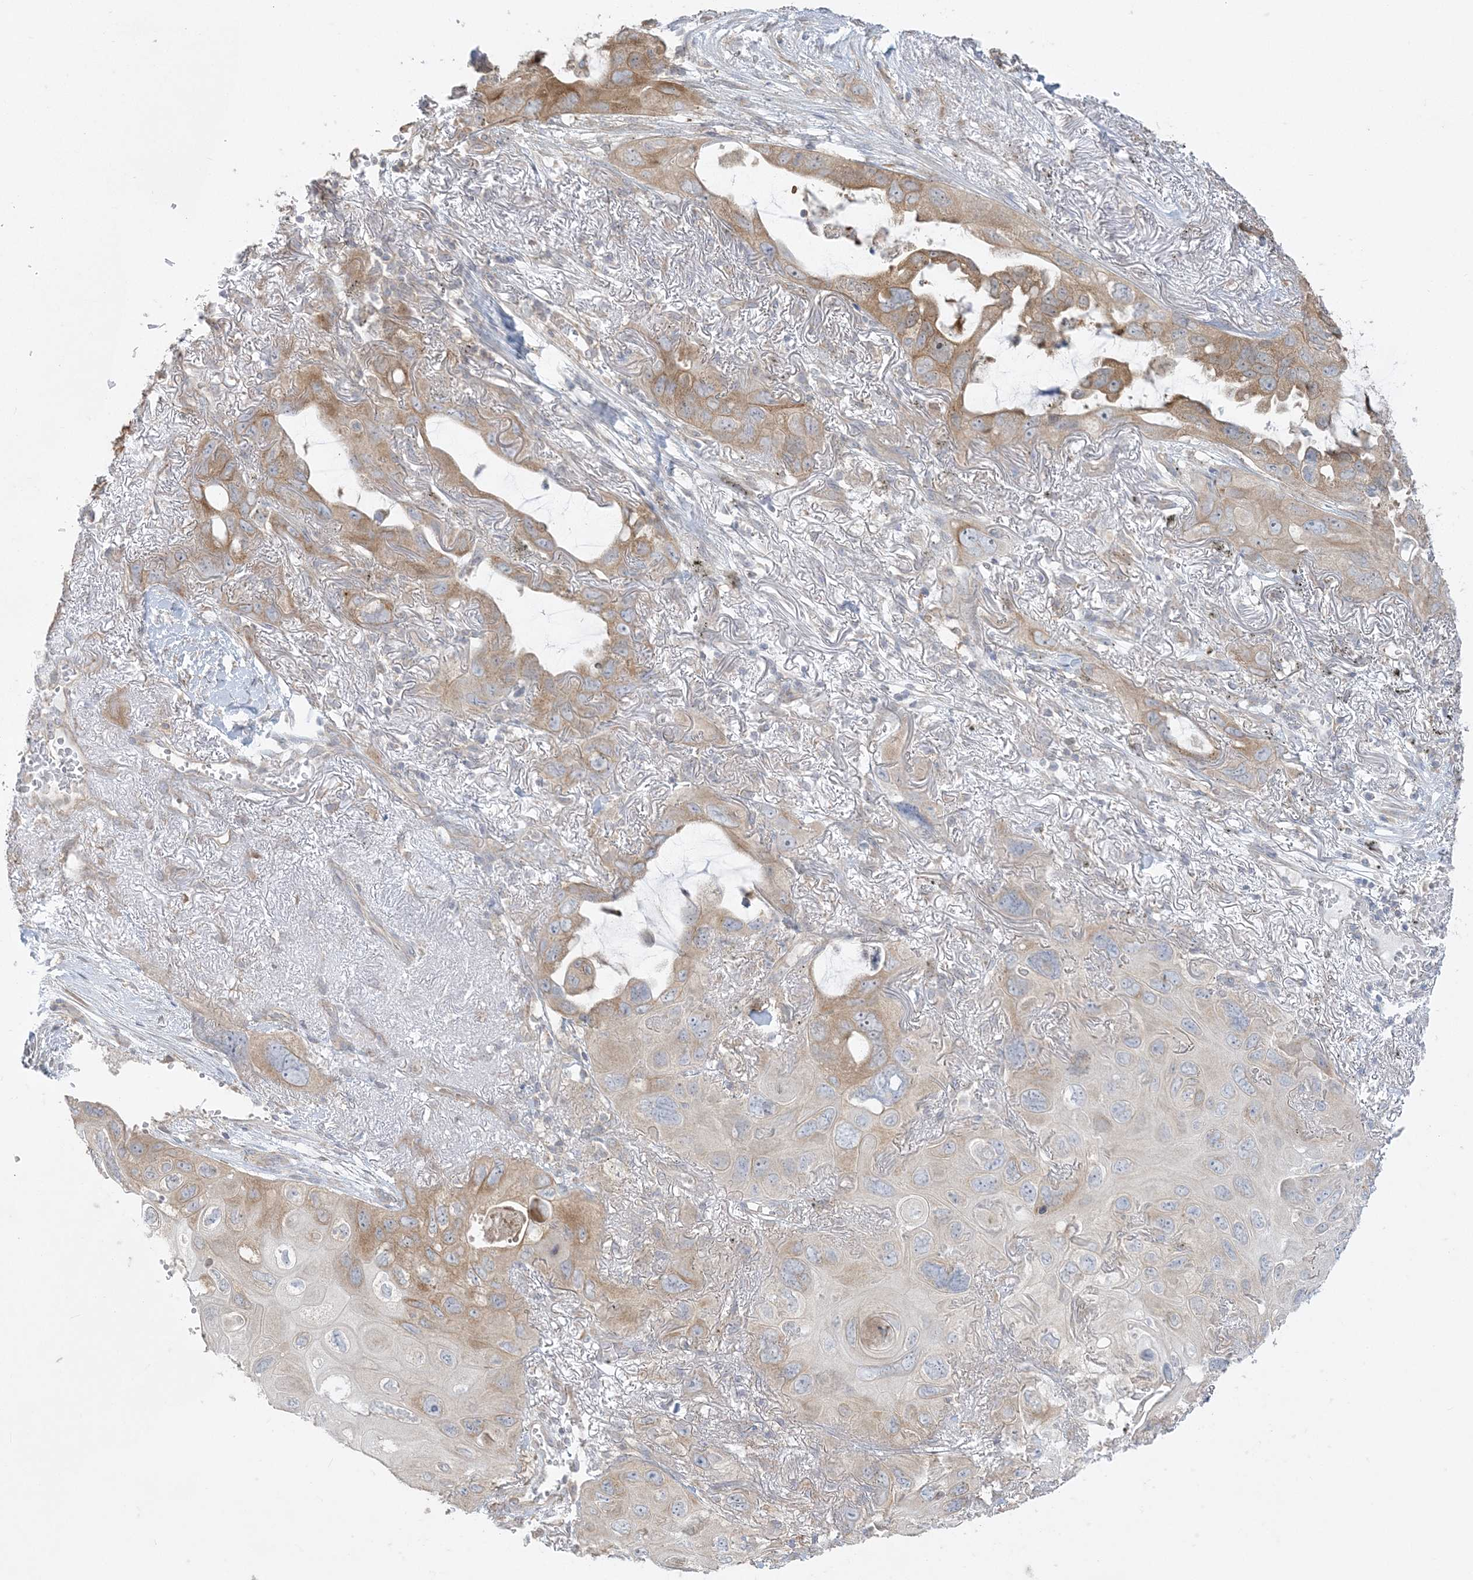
{"staining": {"intensity": "moderate", "quantity": "25%-75%", "location": "cytoplasmic/membranous"}, "tissue": "lung cancer", "cell_type": "Tumor cells", "image_type": "cancer", "snomed": [{"axis": "morphology", "description": "Squamous cell carcinoma, NOS"}, {"axis": "topography", "description": "Lung"}], "caption": "Protein expression by IHC exhibits moderate cytoplasmic/membranous staining in approximately 25%-75% of tumor cells in squamous cell carcinoma (lung).", "gene": "ZC3H6", "patient": {"sex": "female", "age": 73}}